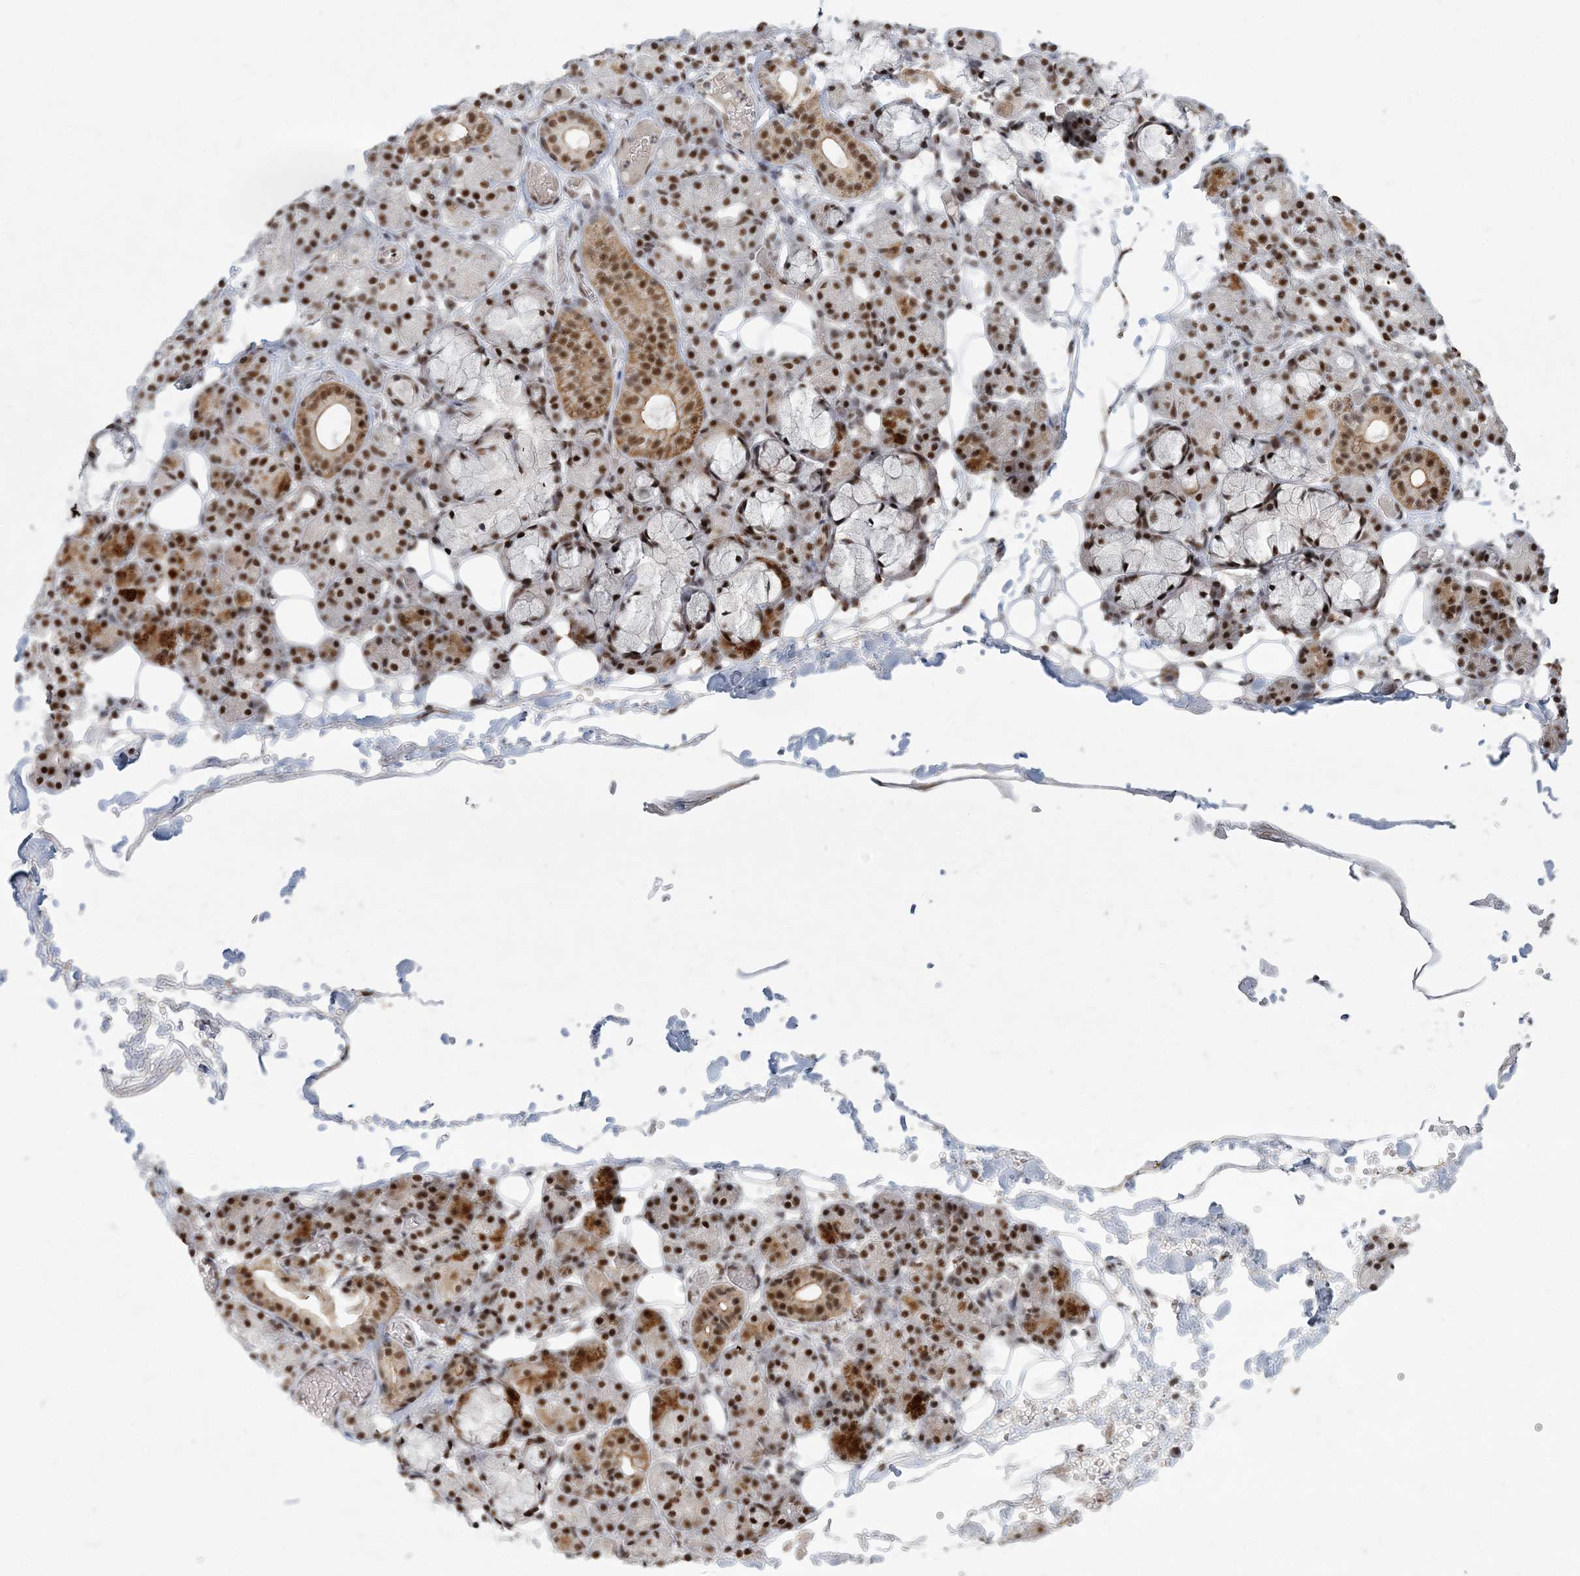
{"staining": {"intensity": "strong", "quantity": "25%-75%", "location": "cytoplasmic/membranous,nuclear"}, "tissue": "salivary gland", "cell_type": "Glandular cells", "image_type": "normal", "snomed": [{"axis": "morphology", "description": "Normal tissue, NOS"}, {"axis": "topography", "description": "Salivary gland"}], "caption": "Strong cytoplasmic/membranous,nuclear positivity for a protein is identified in approximately 25%-75% of glandular cells of benign salivary gland using IHC.", "gene": "PLRG1", "patient": {"sex": "male", "age": 63}}